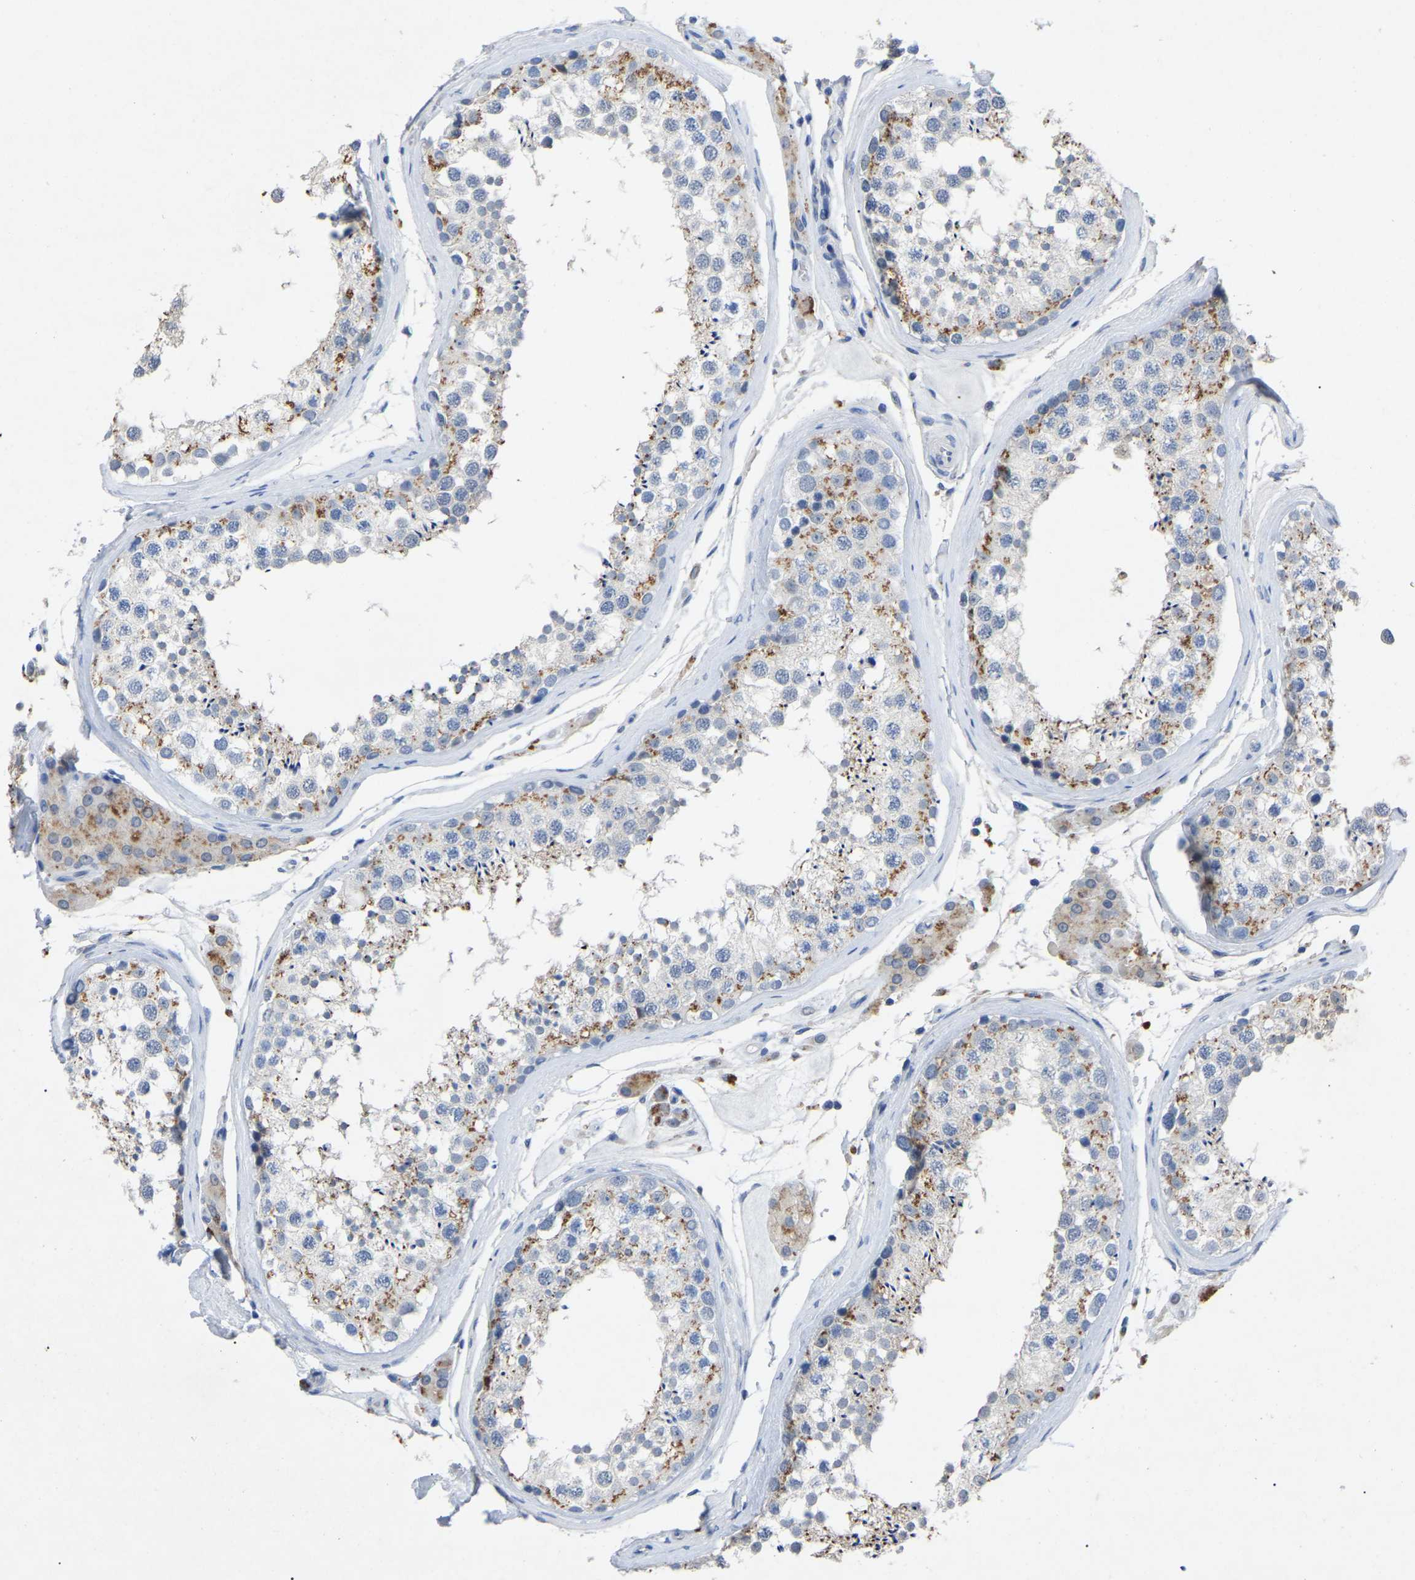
{"staining": {"intensity": "moderate", "quantity": "<25%", "location": "cytoplasmic/membranous"}, "tissue": "testis", "cell_type": "Cells in seminiferous ducts", "image_type": "normal", "snomed": [{"axis": "morphology", "description": "Normal tissue, NOS"}, {"axis": "topography", "description": "Testis"}], "caption": "DAB immunohistochemical staining of normal human testis displays moderate cytoplasmic/membranous protein staining in approximately <25% of cells in seminiferous ducts.", "gene": "SMPD2", "patient": {"sex": "male", "age": 46}}